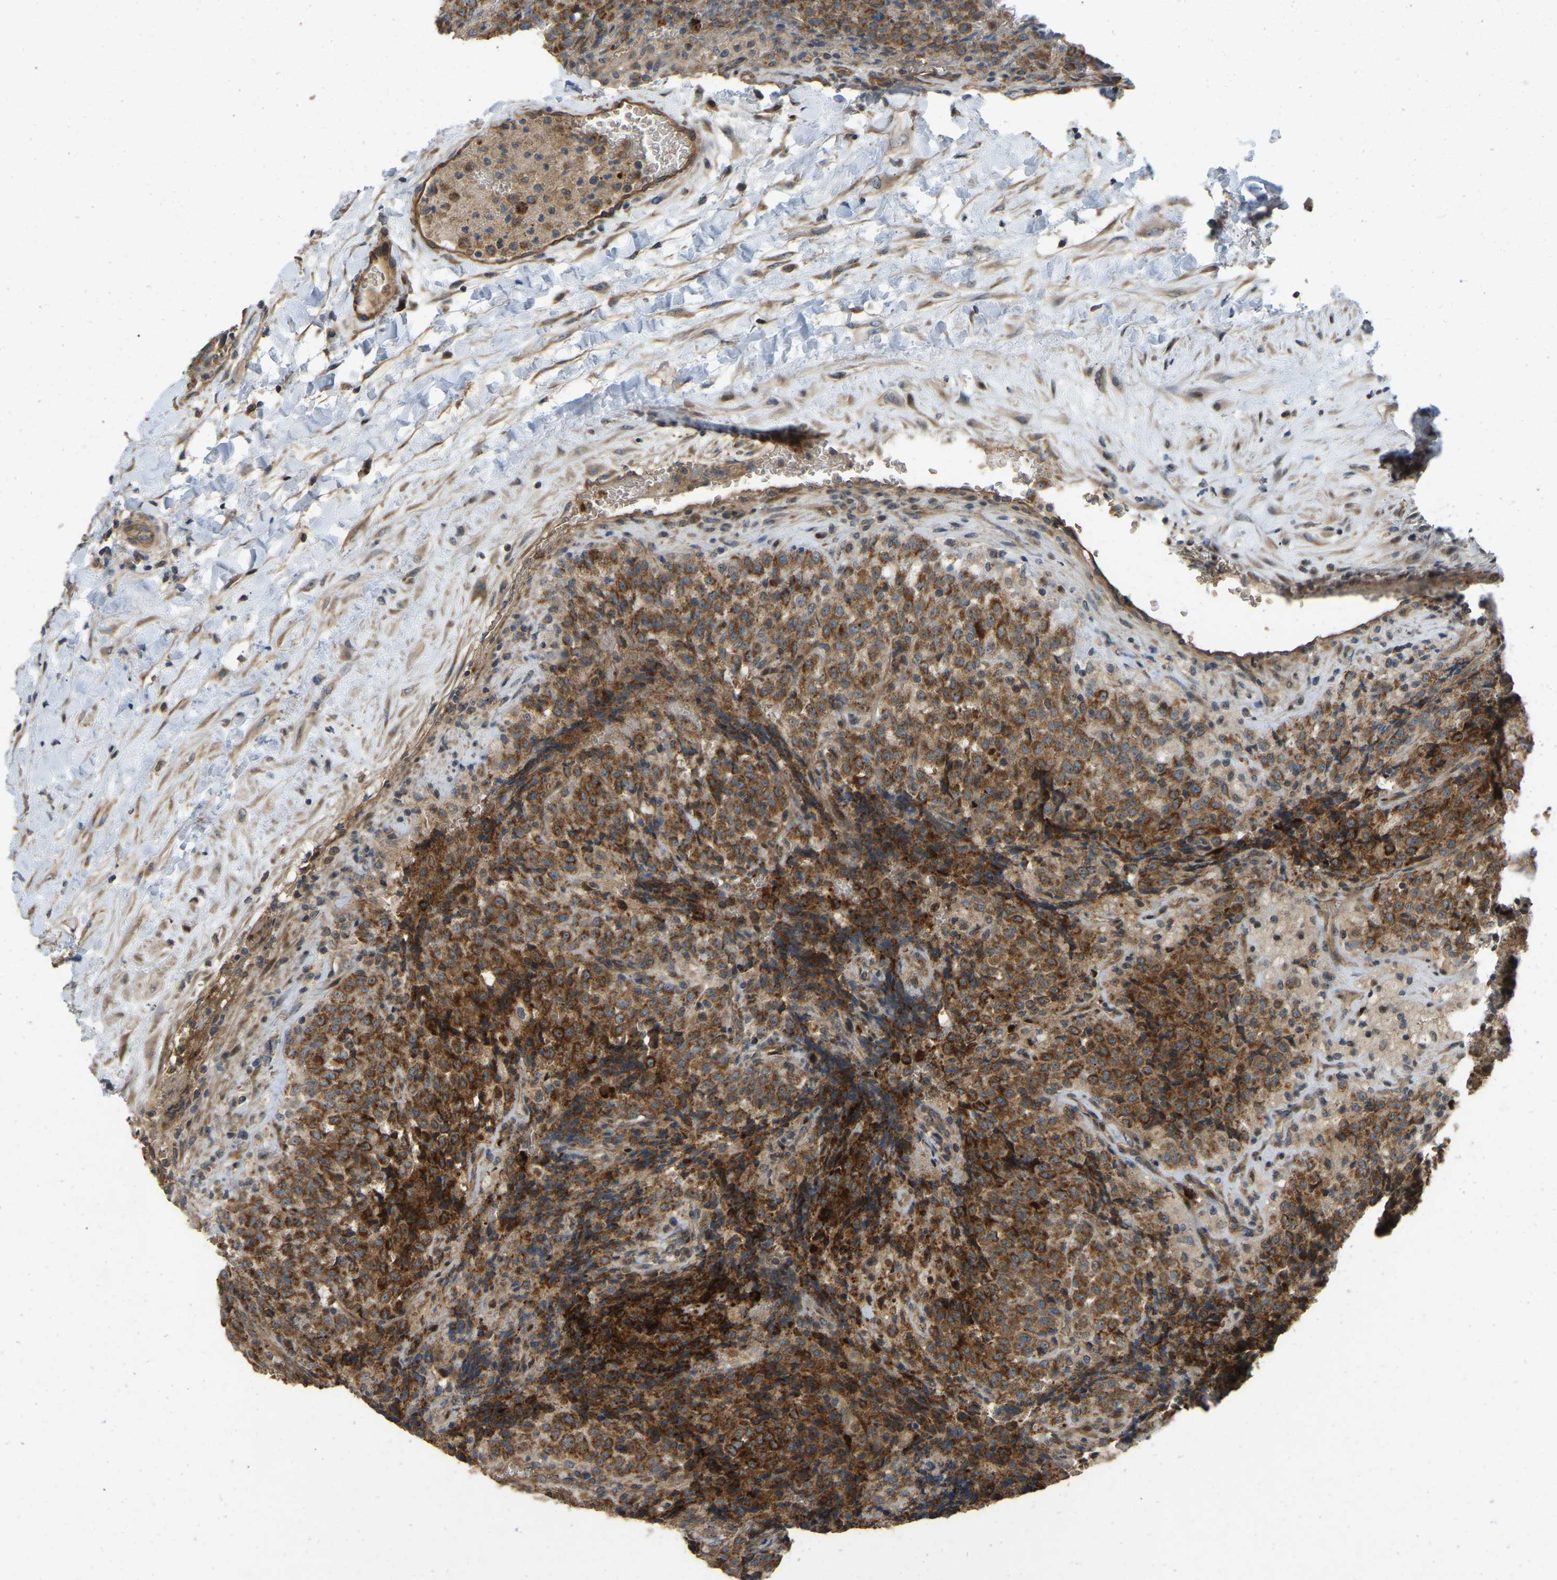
{"staining": {"intensity": "moderate", "quantity": ">75%", "location": "cytoplasmic/membranous"}, "tissue": "testis cancer", "cell_type": "Tumor cells", "image_type": "cancer", "snomed": [{"axis": "morphology", "description": "Seminoma, NOS"}, {"axis": "topography", "description": "Testis"}], "caption": "Testis cancer (seminoma) stained with a brown dye shows moderate cytoplasmic/membranous positive staining in about >75% of tumor cells.", "gene": "C21orf91", "patient": {"sex": "male", "age": 59}}